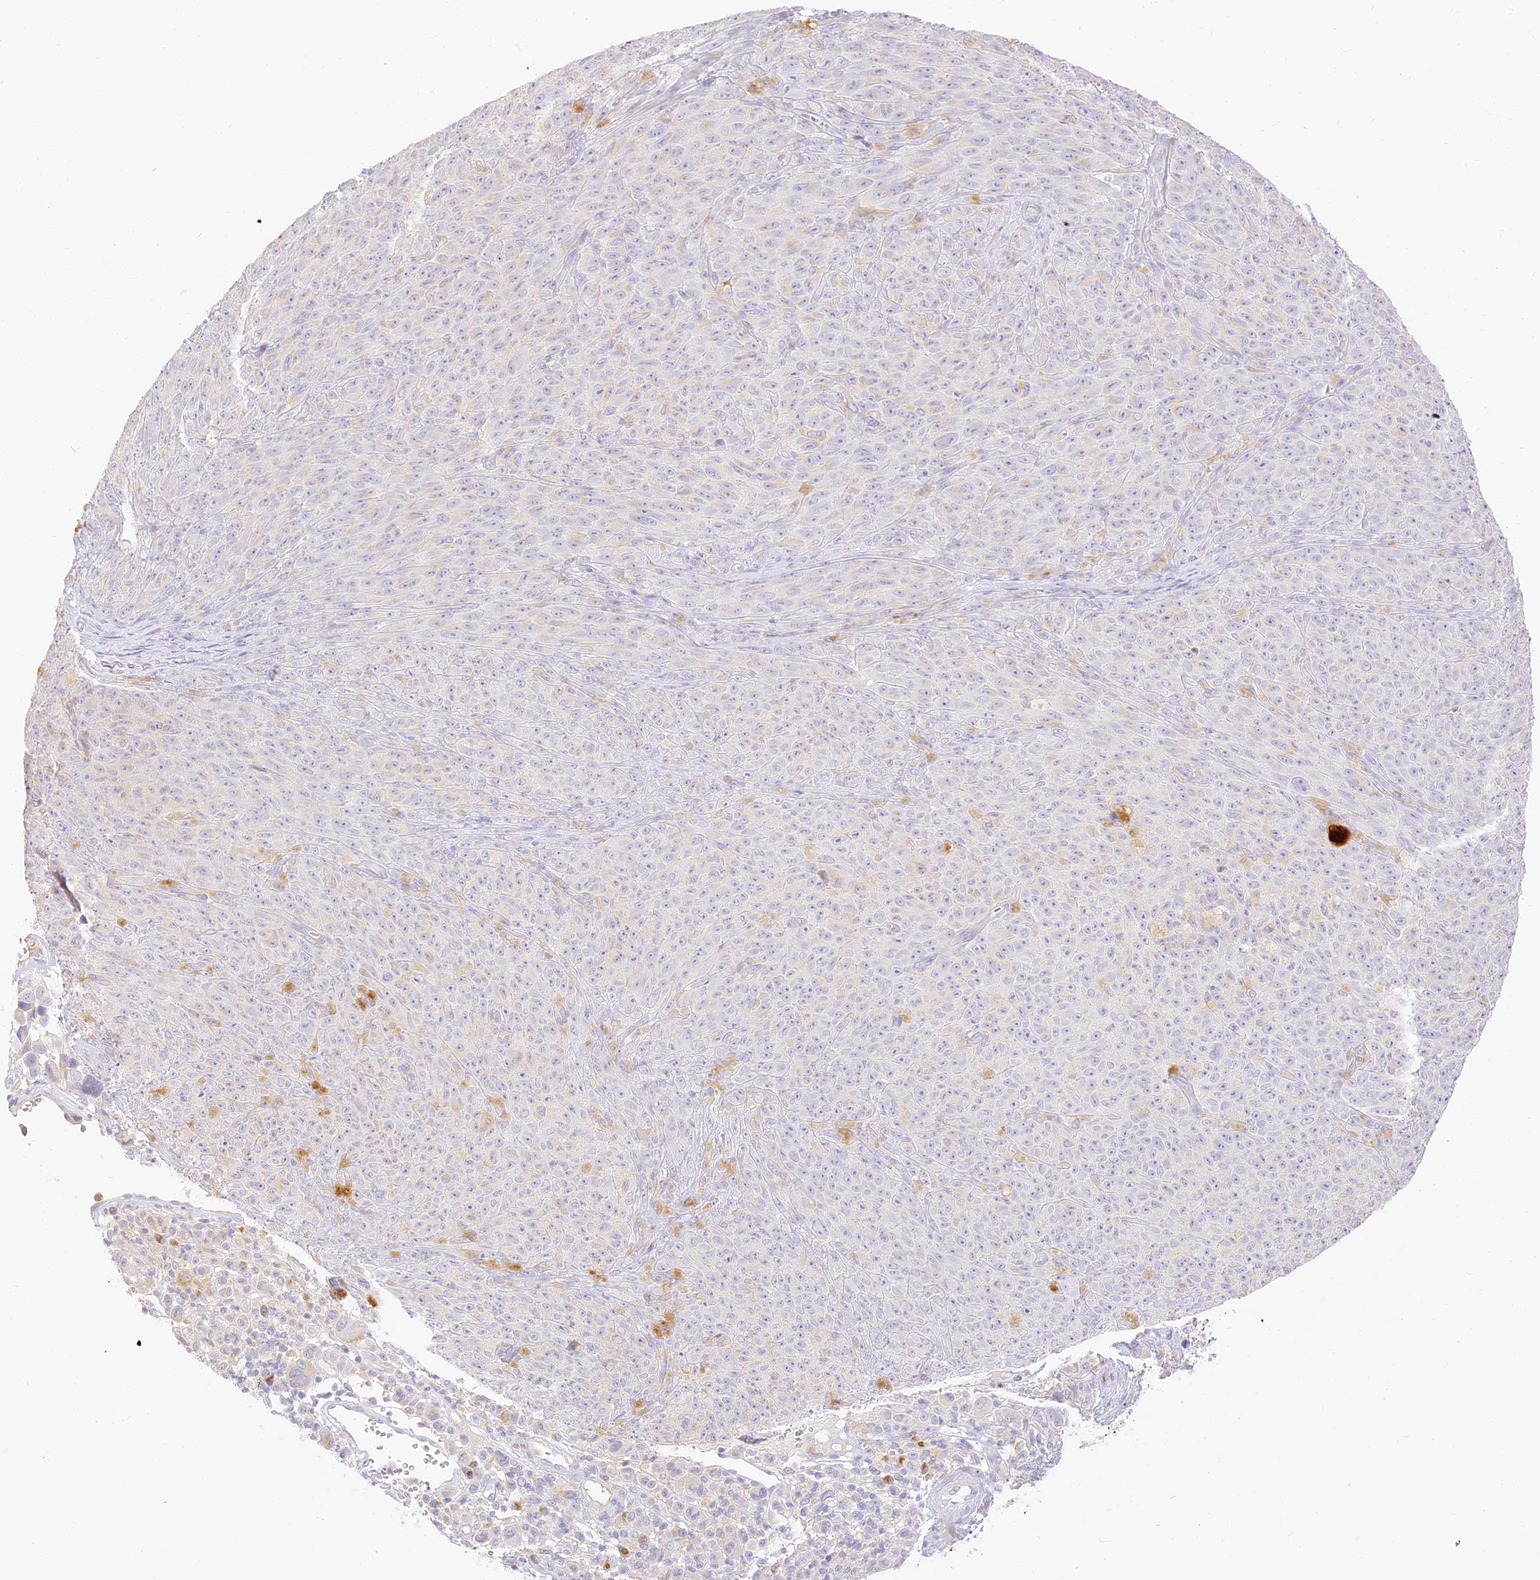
{"staining": {"intensity": "negative", "quantity": "none", "location": "none"}, "tissue": "melanoma", "cell_type": "Tumor cells", "image_type": "cancer", "snomed": [{"axis": "morphology", "description": "Malignant melanoma, NOS"}, {"axis": "topography", "description": "Skin"}], "caption": "Immunohistochemistry micrograph of neoplastic tissue: melanoma stained with DAB demonstrates no significant protein expression in tumor cells.", "gene": "SEC13", "patient": {"sex": "female", "age": 82}}